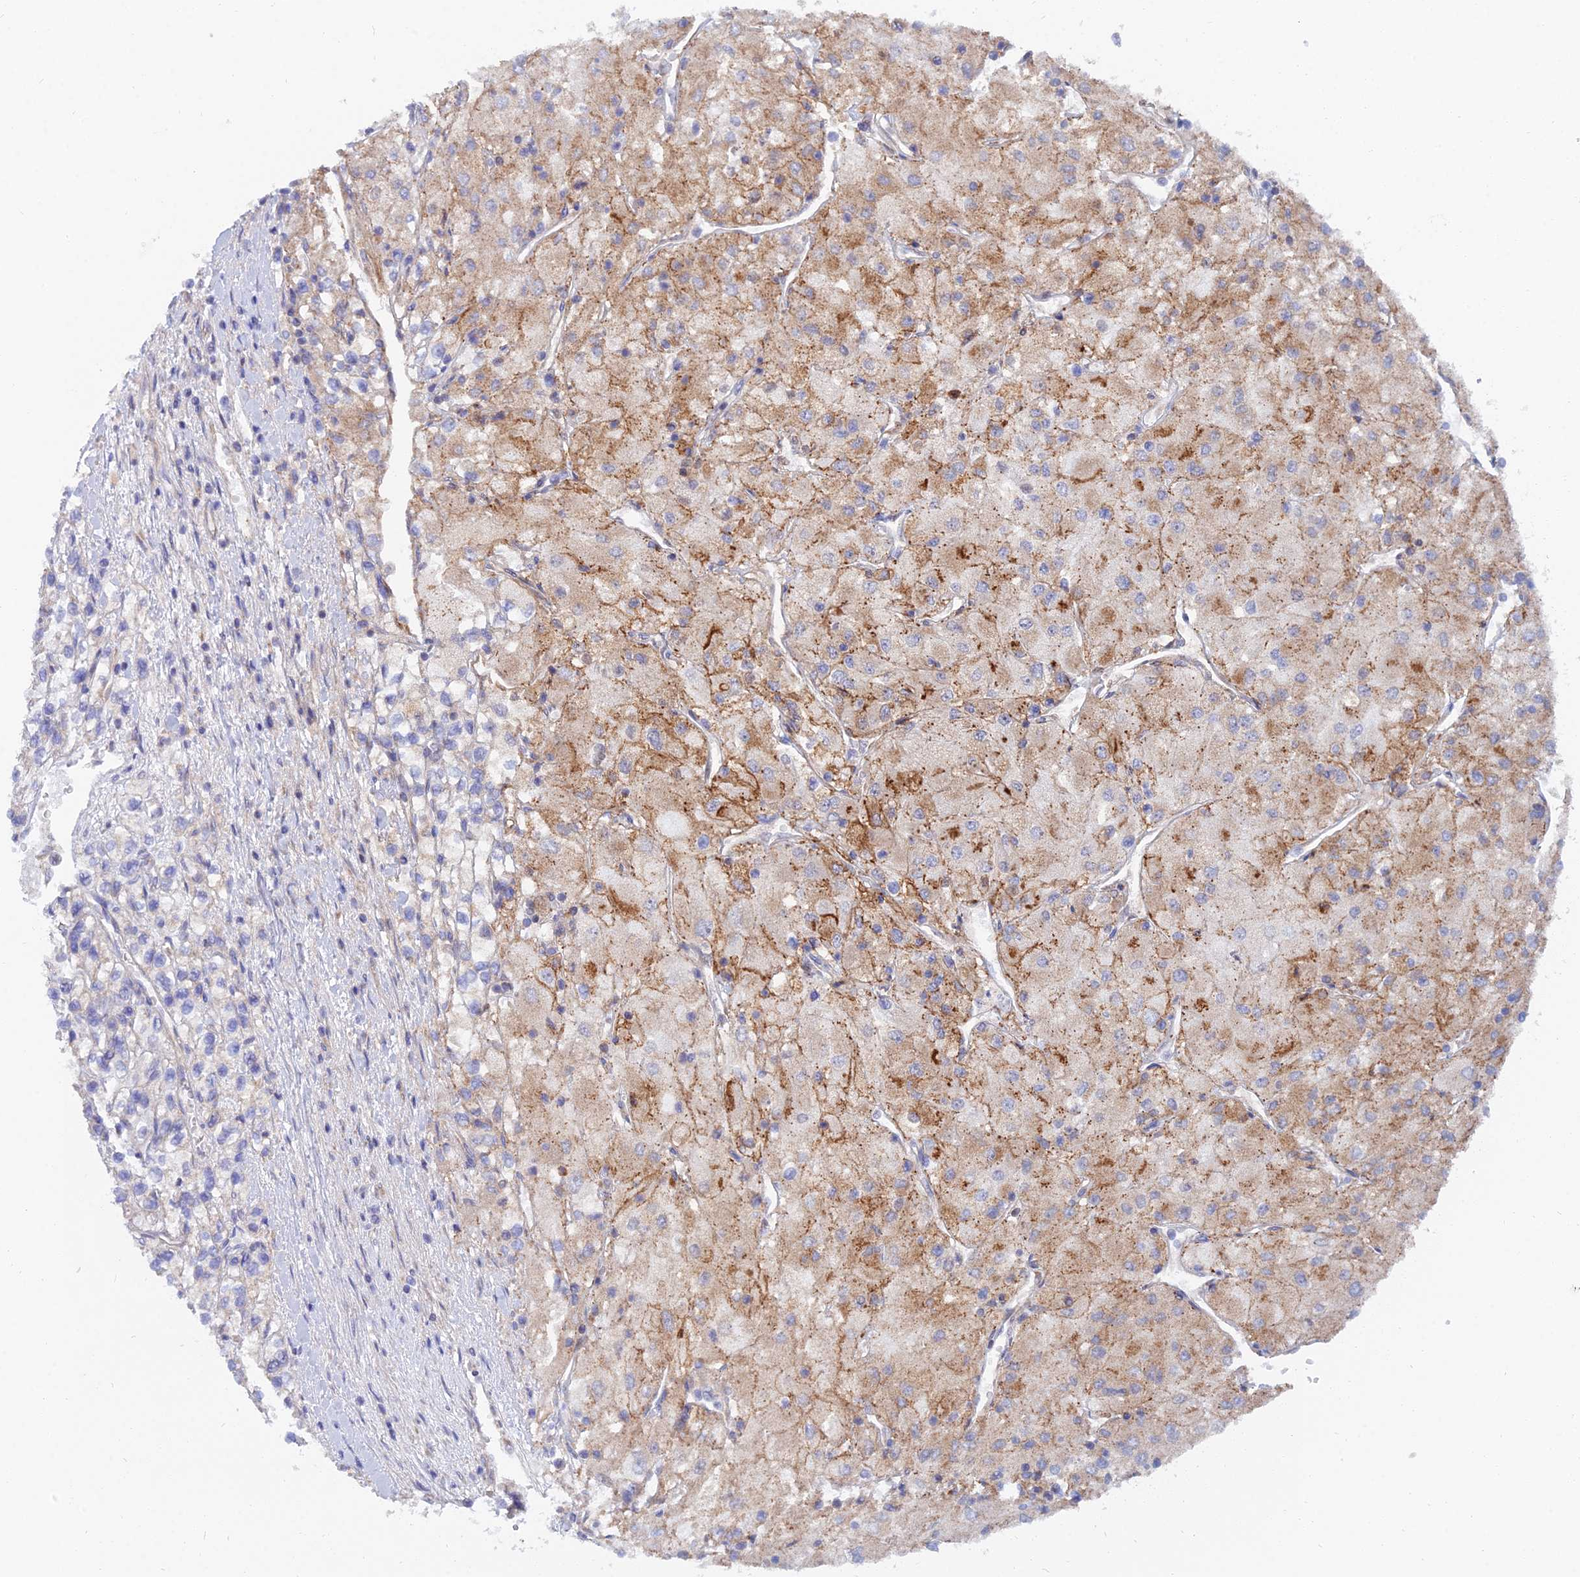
{"staining": {"intensity": "moderate", "quantity": "25%-75%", "location": "cytoplasmic/membranous"}, "tissue": "renal cancer", "cell_type": "Tumor cells", "image_type": "cancer", "snomed": [{"axis": "morphology", "description": "Adenocarcinoma, NOS"}, {"axis": "topography", "description": "Kidney"}], "caption": "Adenocarcinoma (renal) stained for a protein (brown) displays moderate cytoplasmic/membranous positive staining in approximately 25%-75% of tumor cells.", "gene": "TRIM43B", "patient": {"sex": "male", "age": 80}}